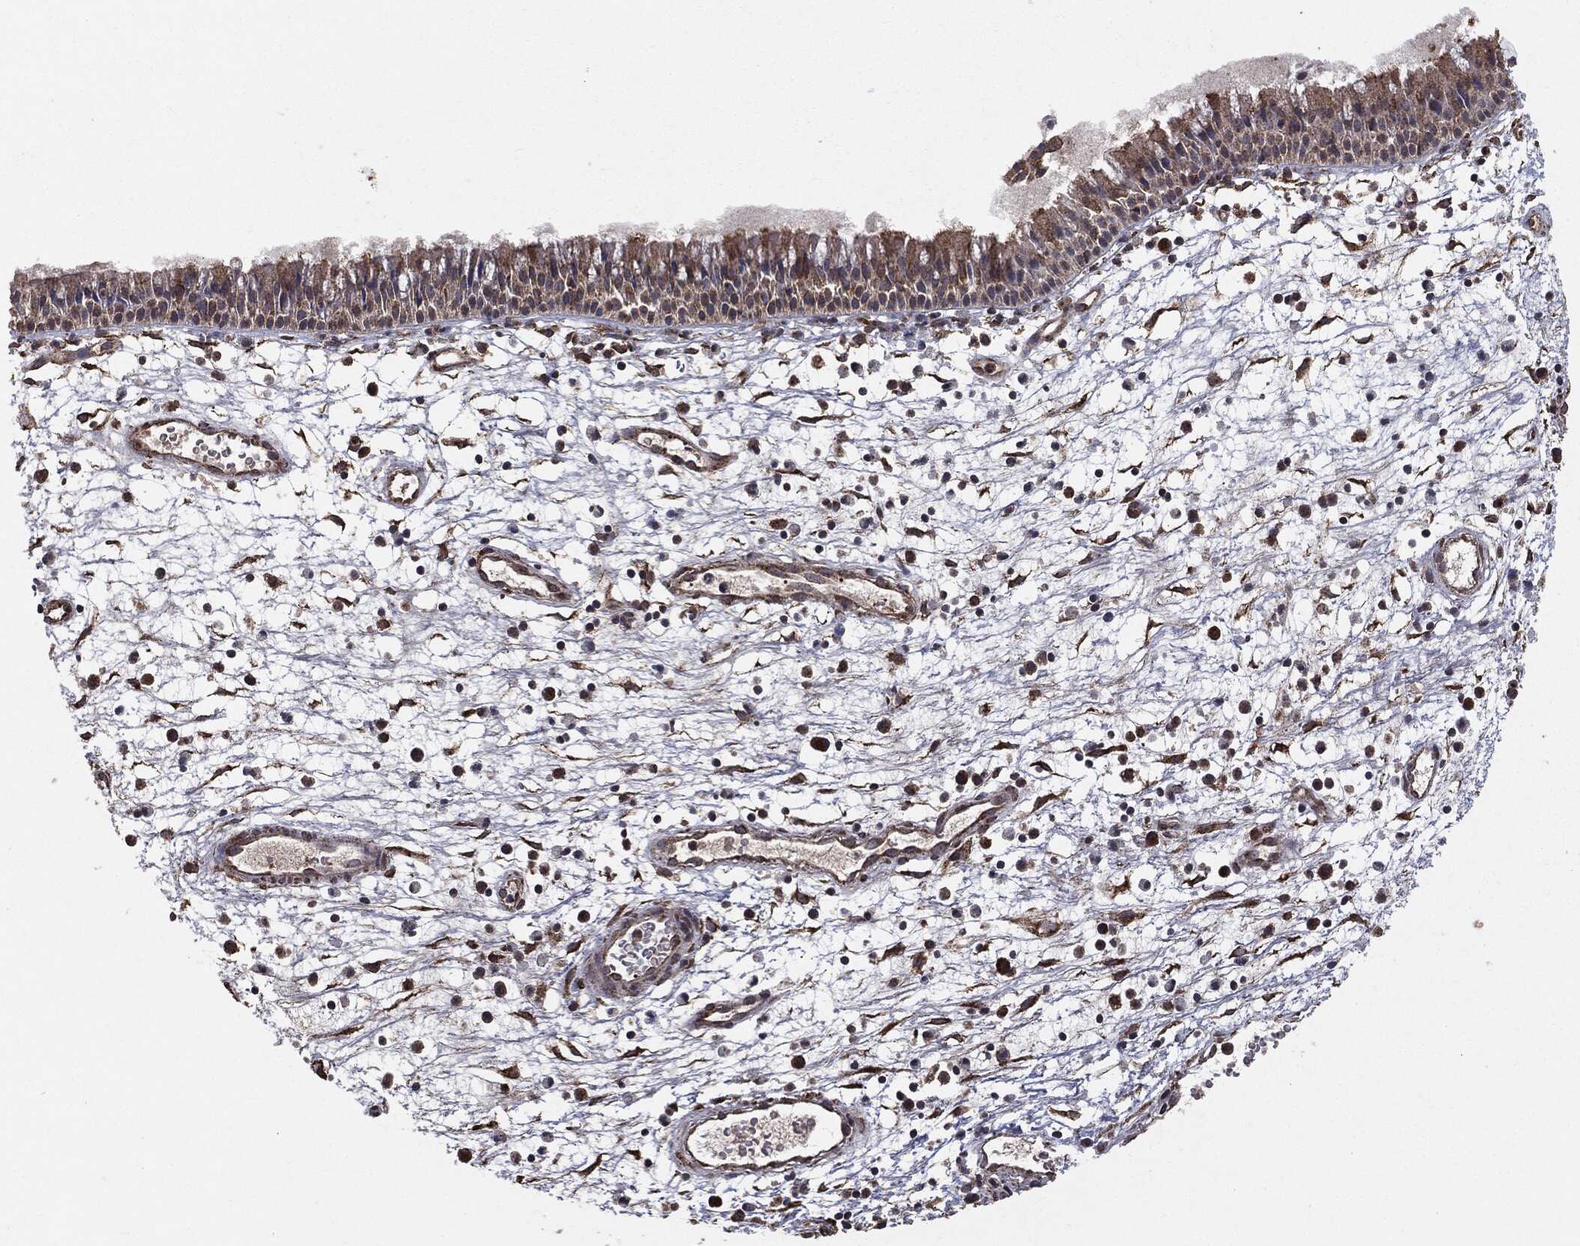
{"staining": {"intensity": "weak", "quantity": "25%-75%", "location": "cytoplasmic/membranous"}, "tissue": "nasopharynx", "cell_type": "Respiratory epithelial cells", "image_type": "normal", "snomed": [{"axis": "morphology", "description": "Normal tissue, NOS"}, {"axis": "topography", "description": "Nasopharynx"}], "caption": "DAB (3,3'-diaminobenzidine) immunohistochemical staining of unremarkable human nasopharynx demonstrates weak cytoplasmic/membranous protein expression in about 25%-75% of respiratory epithelial cells. Using DAB (brown) and hematoxylin (blue) stains, captured at high magnification using brightfield microscopy.", "gene": "MTOR", "patient": {"sex": "male", "age": 58}}